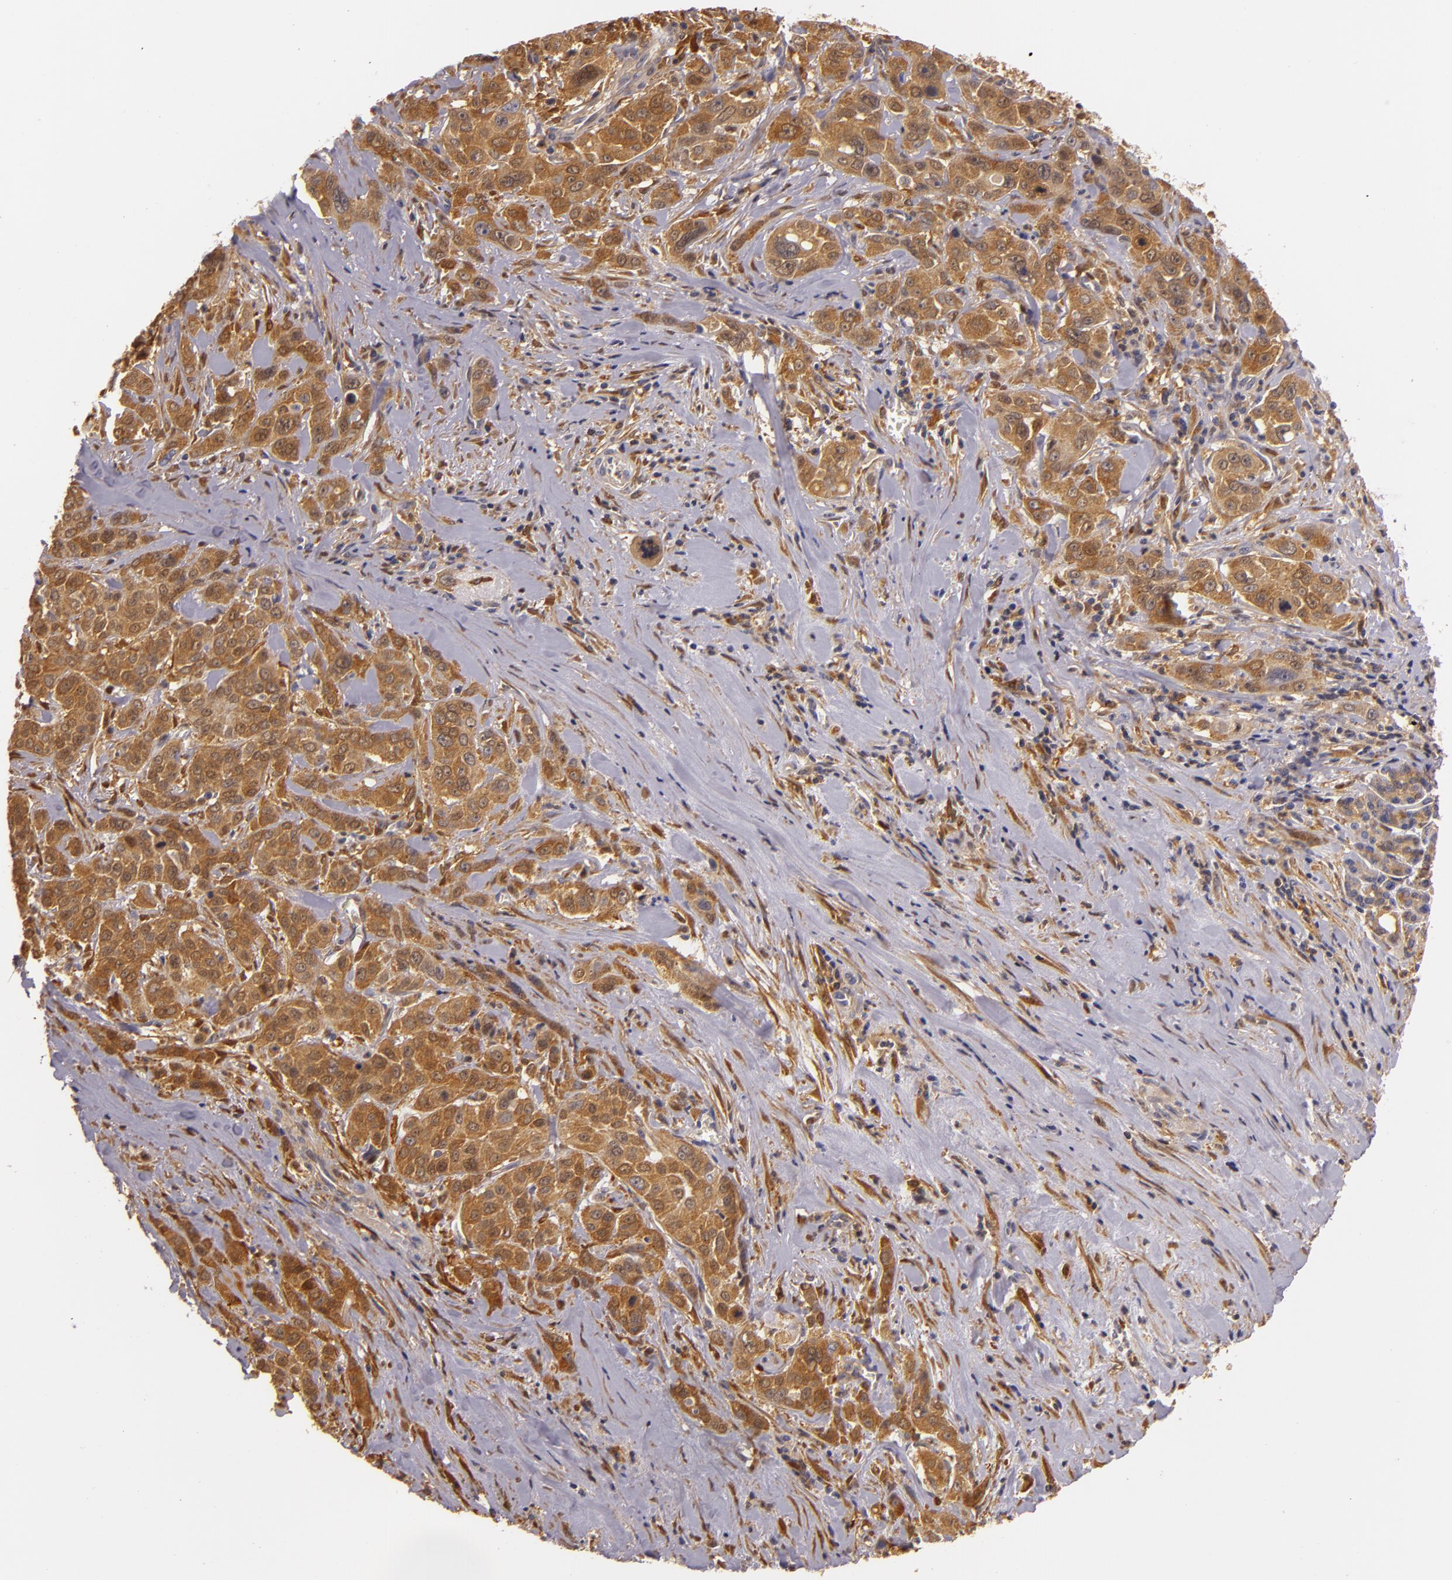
{"staining": {"intensity": "strong", "quantity": ">75%", "location": "cytoplasmic/membranous"}, "tissue": "pancreatic cancer", "cell_type": "Tumor cells", "image_type": "cancer", "snomed": [{"axis": "morphology", "description": "Adenocarcinoma, NOS"}, {"axis": "topography", "description": "Pancreas"}], "caption": "This is a micrograph of IHC staining of pancreatic adenocarcinoma, which shows strong staining in the cytoplasmic/membranous of tumor cells.", "gene": "TOM1", "patient": {"sex": "female", "age": 52}}